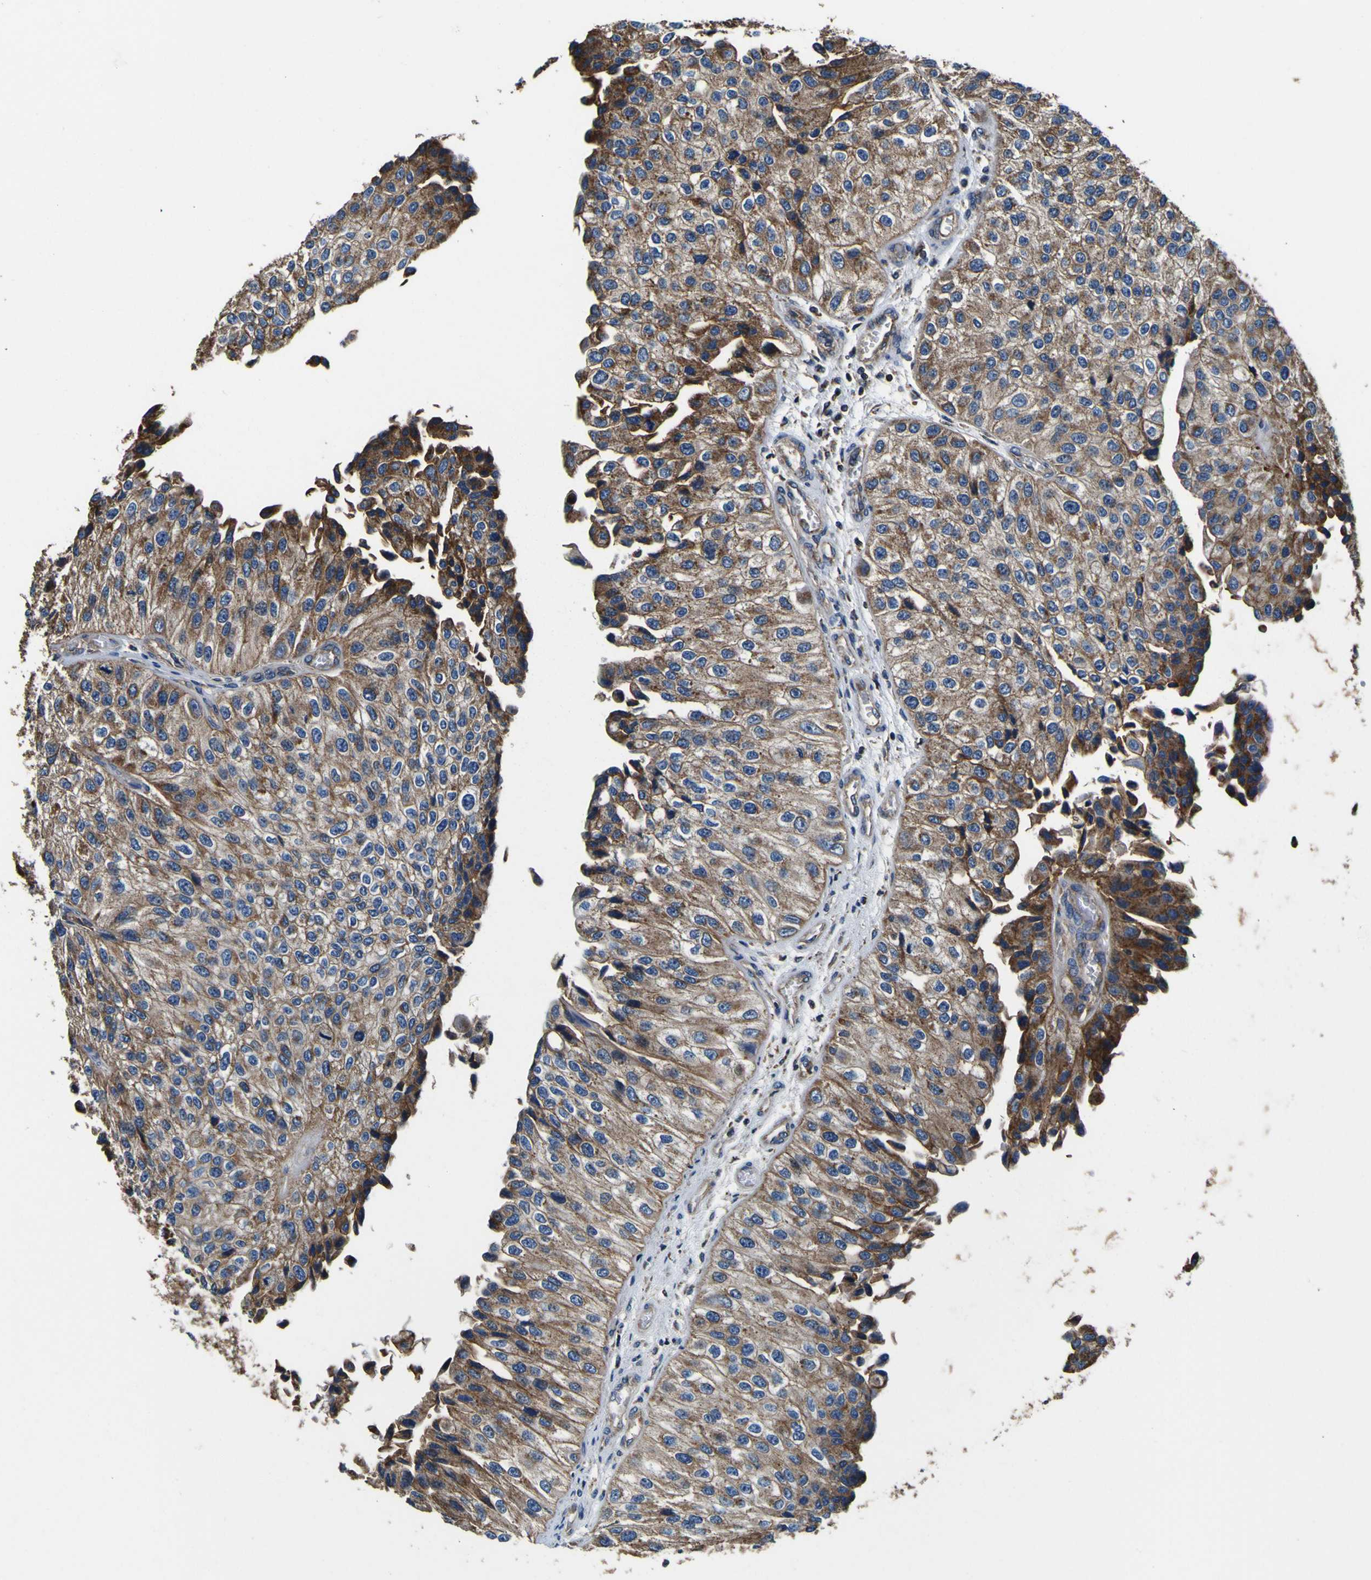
{"staining": {"intensity": "moderate", "quantity": ">75%", "location": "cytoplasmic/membranous"}, "tissue": "urothelial cancer", "cell_type": "Tumor cells", "image_type": "cancer", "snomed": [{"axis": "morphology", "description": "Urothelial carcinoma, High grade"}, {"axis": "topography", "description": "Kidney"}, {"axis": "topography", "description": "Urinary bladder"}], "caption": "Immunohistochemistry (IHC) staining of urothelial carcinoma (high-grade), which exhibits medium levels of moderate cytoplasmic/membranous positivity in about >75% of tumor cells indicating moderate cytoplasmic/membranous protein staining. The staining was performed using DAB (brown) for protein detection and nuclei were counterstained in hematoxylin (blue).", "gene": "INPP5A", "patient": {"sex": "male", "age": 77}}